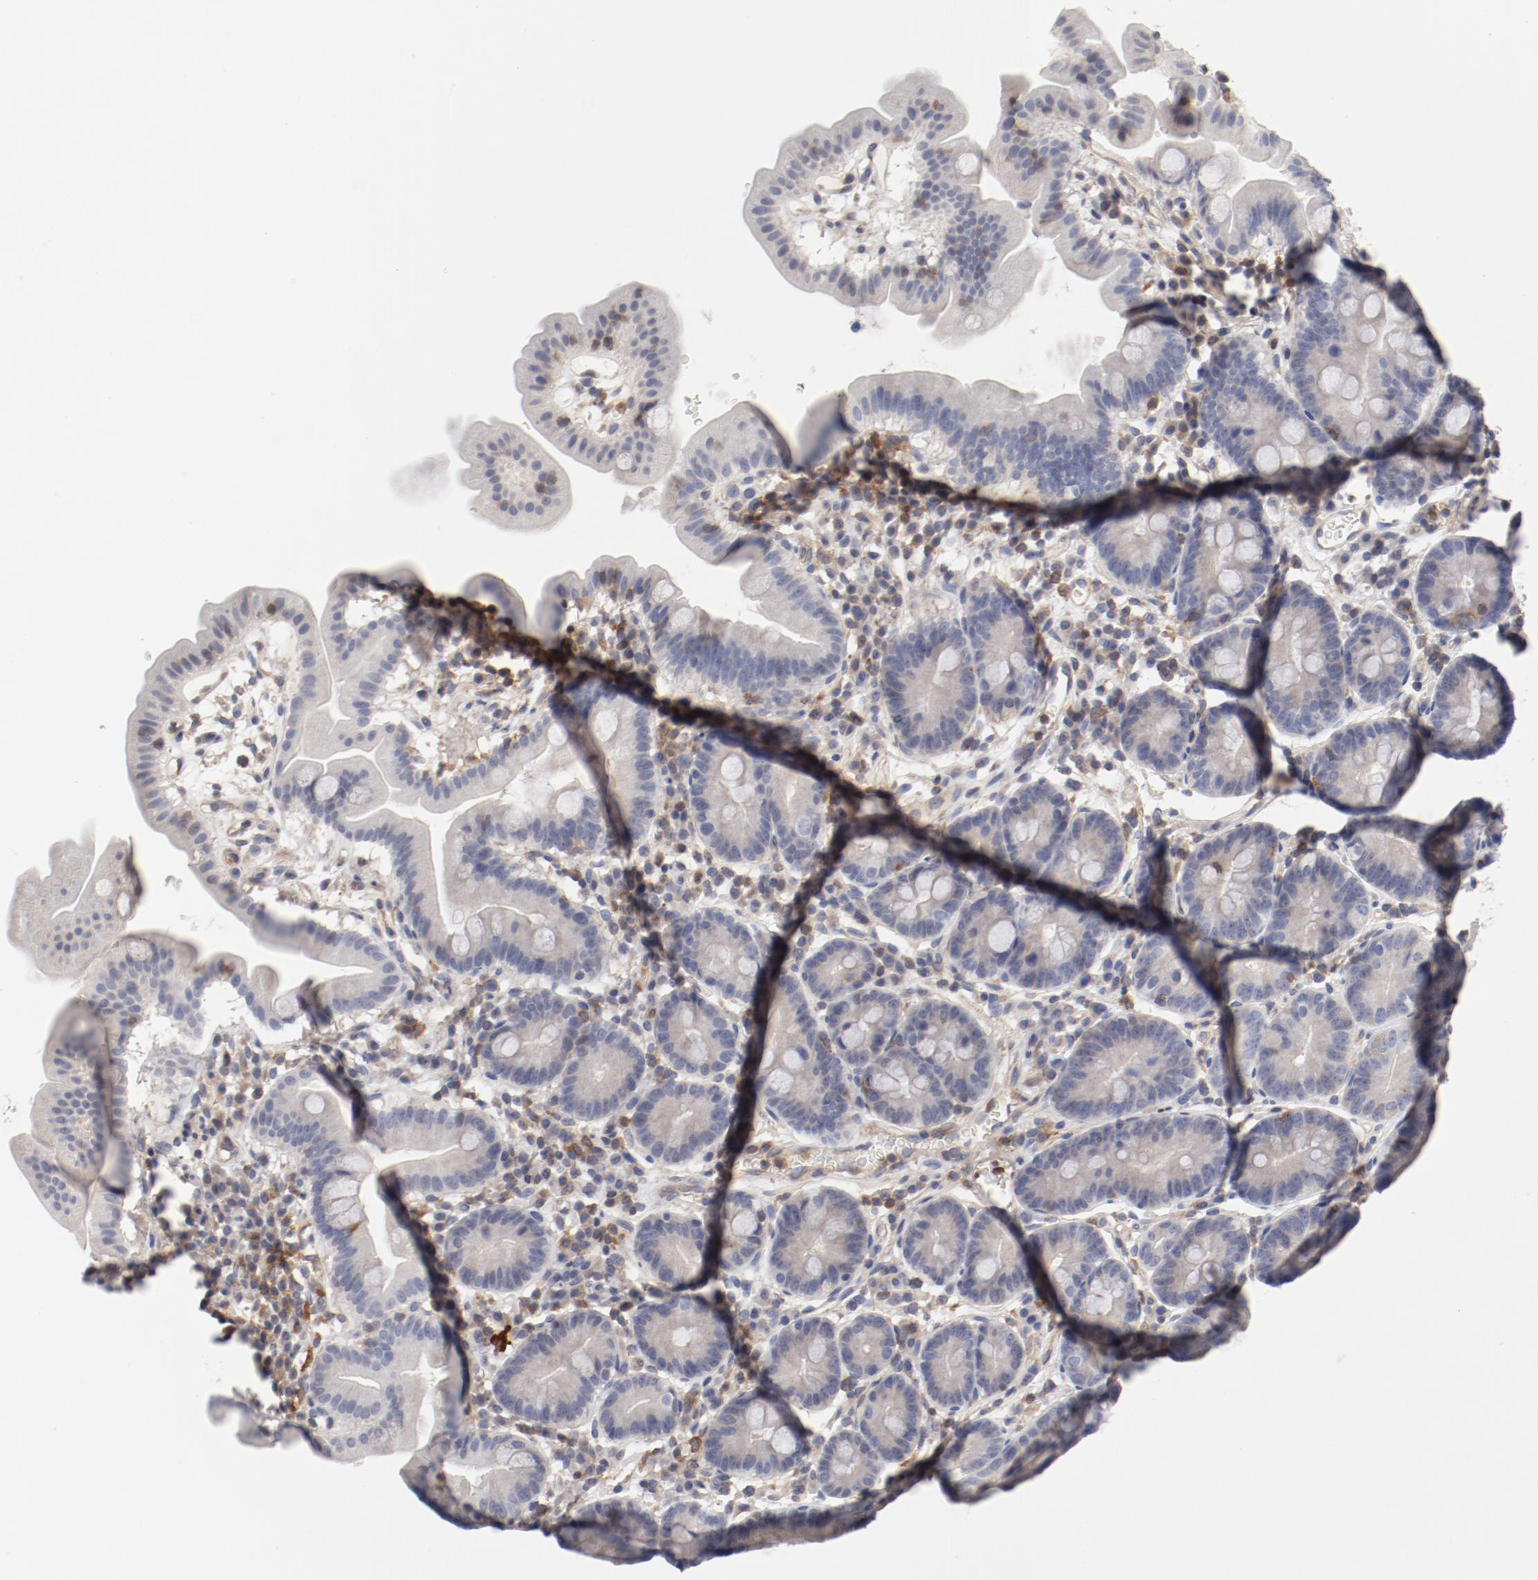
{"staining": {"intensity": "negative", "quantity": "none", "location": "none"}, "tissue": "duodenum", "cell_type": "Glandular cells", "image_type": "normal", "snomed": [{"axis": "morphology", "description": "Normal tissue, NOS"}, {"axis": "topography", "description": "Duodenum"}], "caption": "A micrograph of duodenum stained for a protein reveals no brown staining in glandular cells.", "gene": "CBL", "patient": {"sex": "male", "age": 50}}